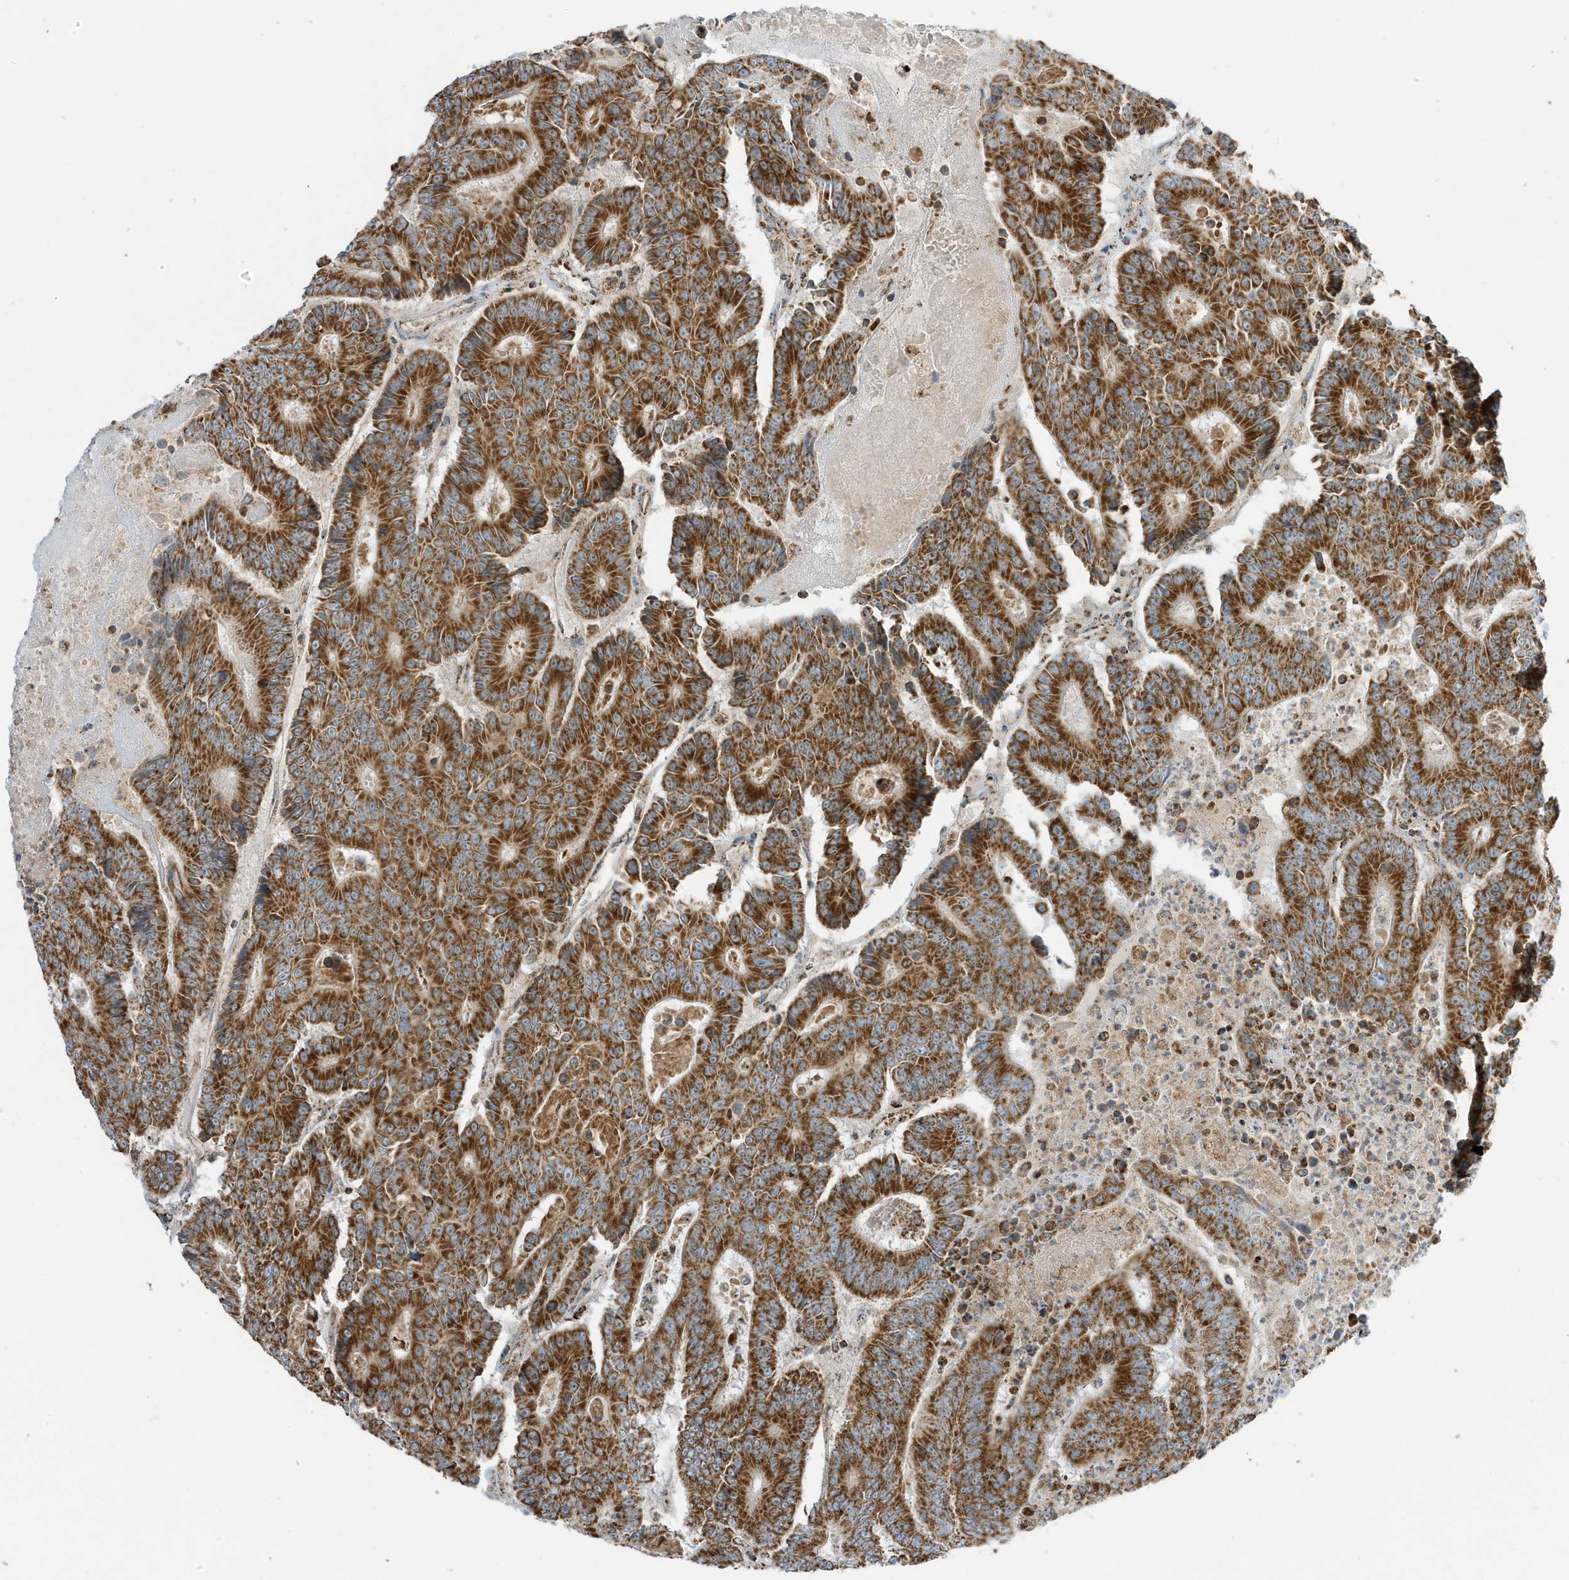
{"staining": {"intensity": "strong", "quantity": ">75%", "location": "cytoplasmic/membranous"}, "tissue": "colorectal cancer", "cell_type": "Tumor cells", "image_type": "cancer", "snomed": [{"axis": "morphology", "description": "Adenocarcinoma, NOS"}, {"axis": "topography", "description": "Colon"}], "caption": "This histopathology image displays IHC staining of human colorectal adenocarcinoma, with high strong cytoplasmic/membranous positivity in approximately >75% of tumor cells.", "gene": "ATP5ME", "patient": {"sex": "male", "age": 83}}